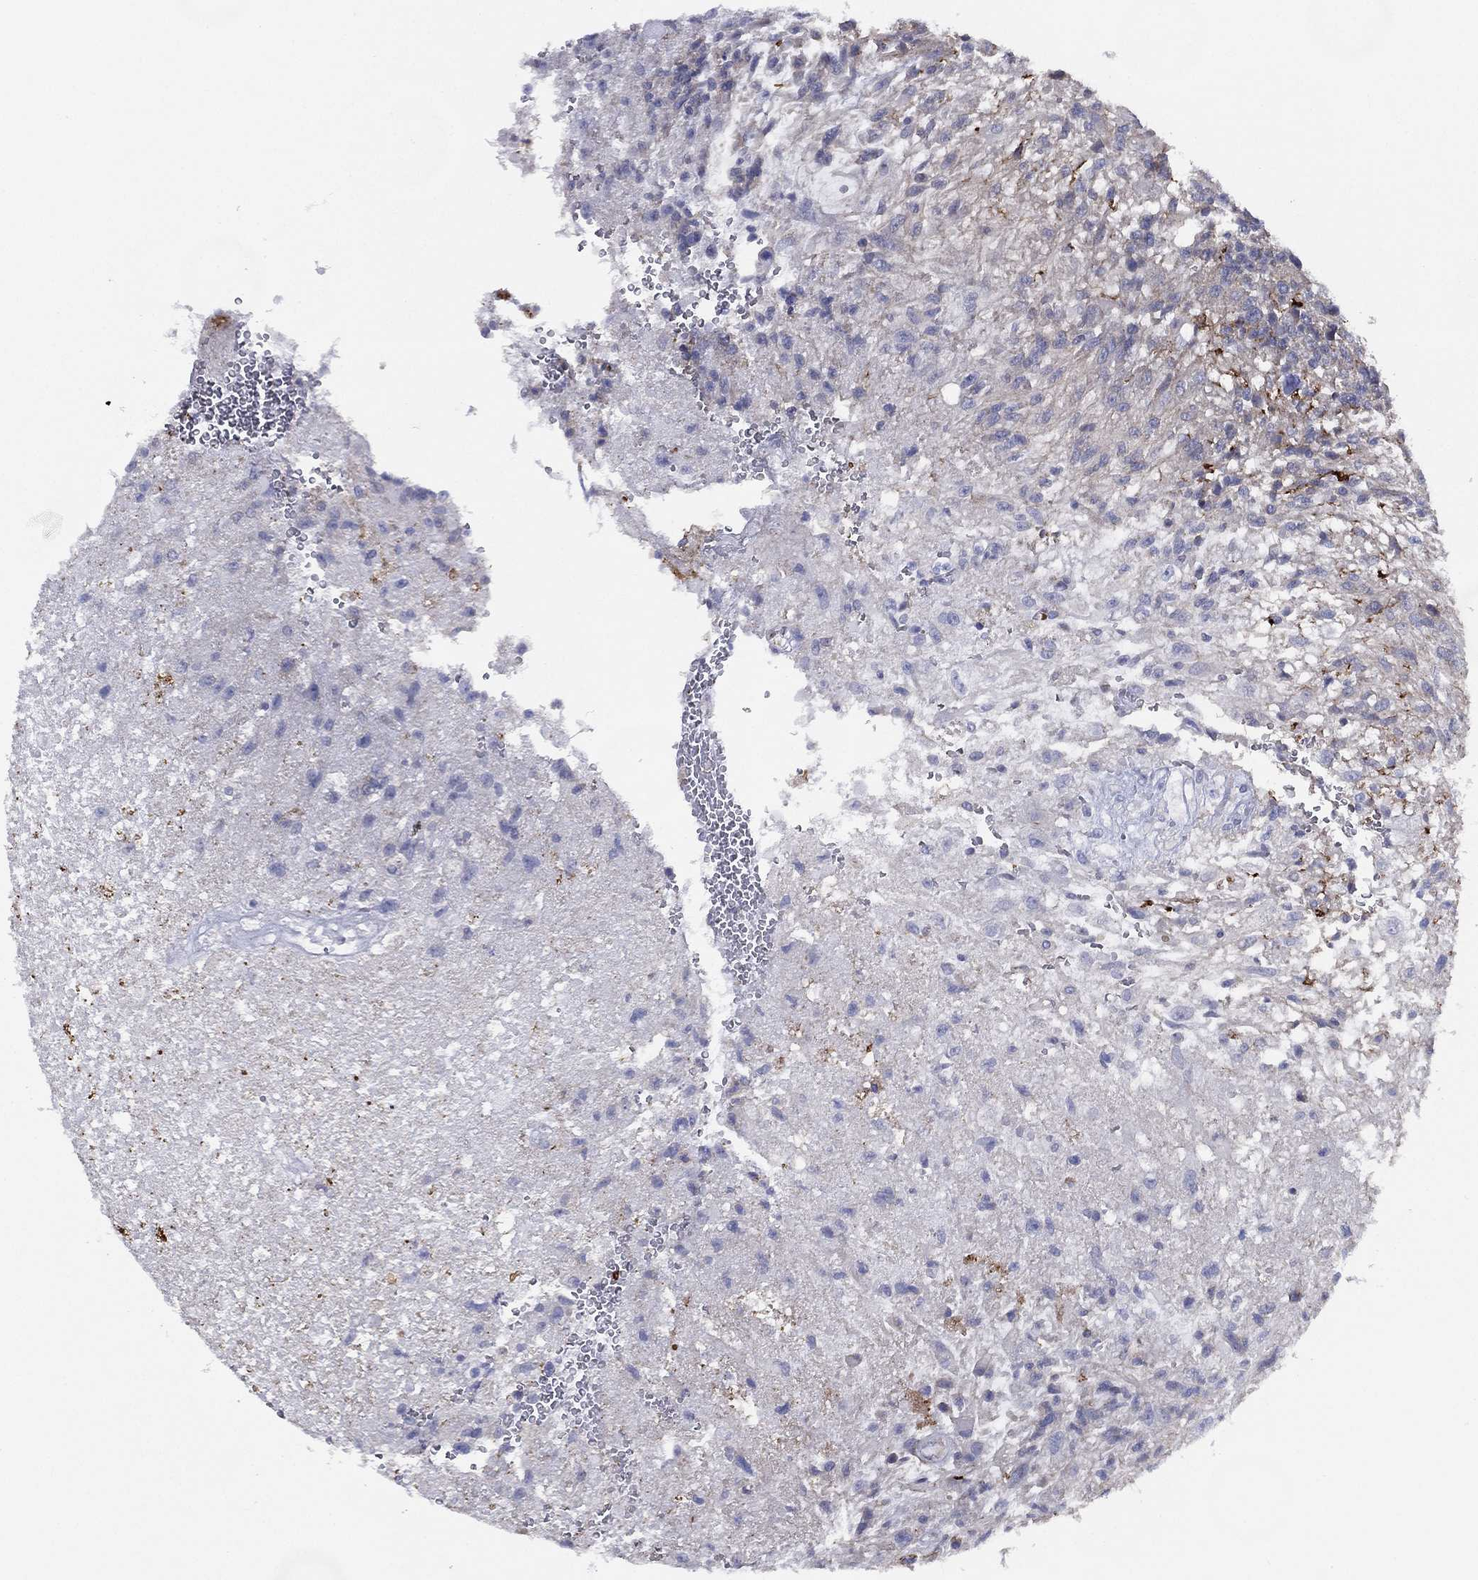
{"staining": {"intensity": "negative", "quantity": "none", "location": "none"}, "tissue": "glioma", "cell_type": "Tumor cells", "image_type": "cancer", "snomed": [{"axis": "morphology", "description": "Glioma, malignant, High grade"}, {"axis": "topography", "description": "Brain"}], "caption": "Tumor cells show no significant staining in malignant high-grade glioma.", "gene": "ZNF223", "patient": {"sex": "male", "age": 56}}